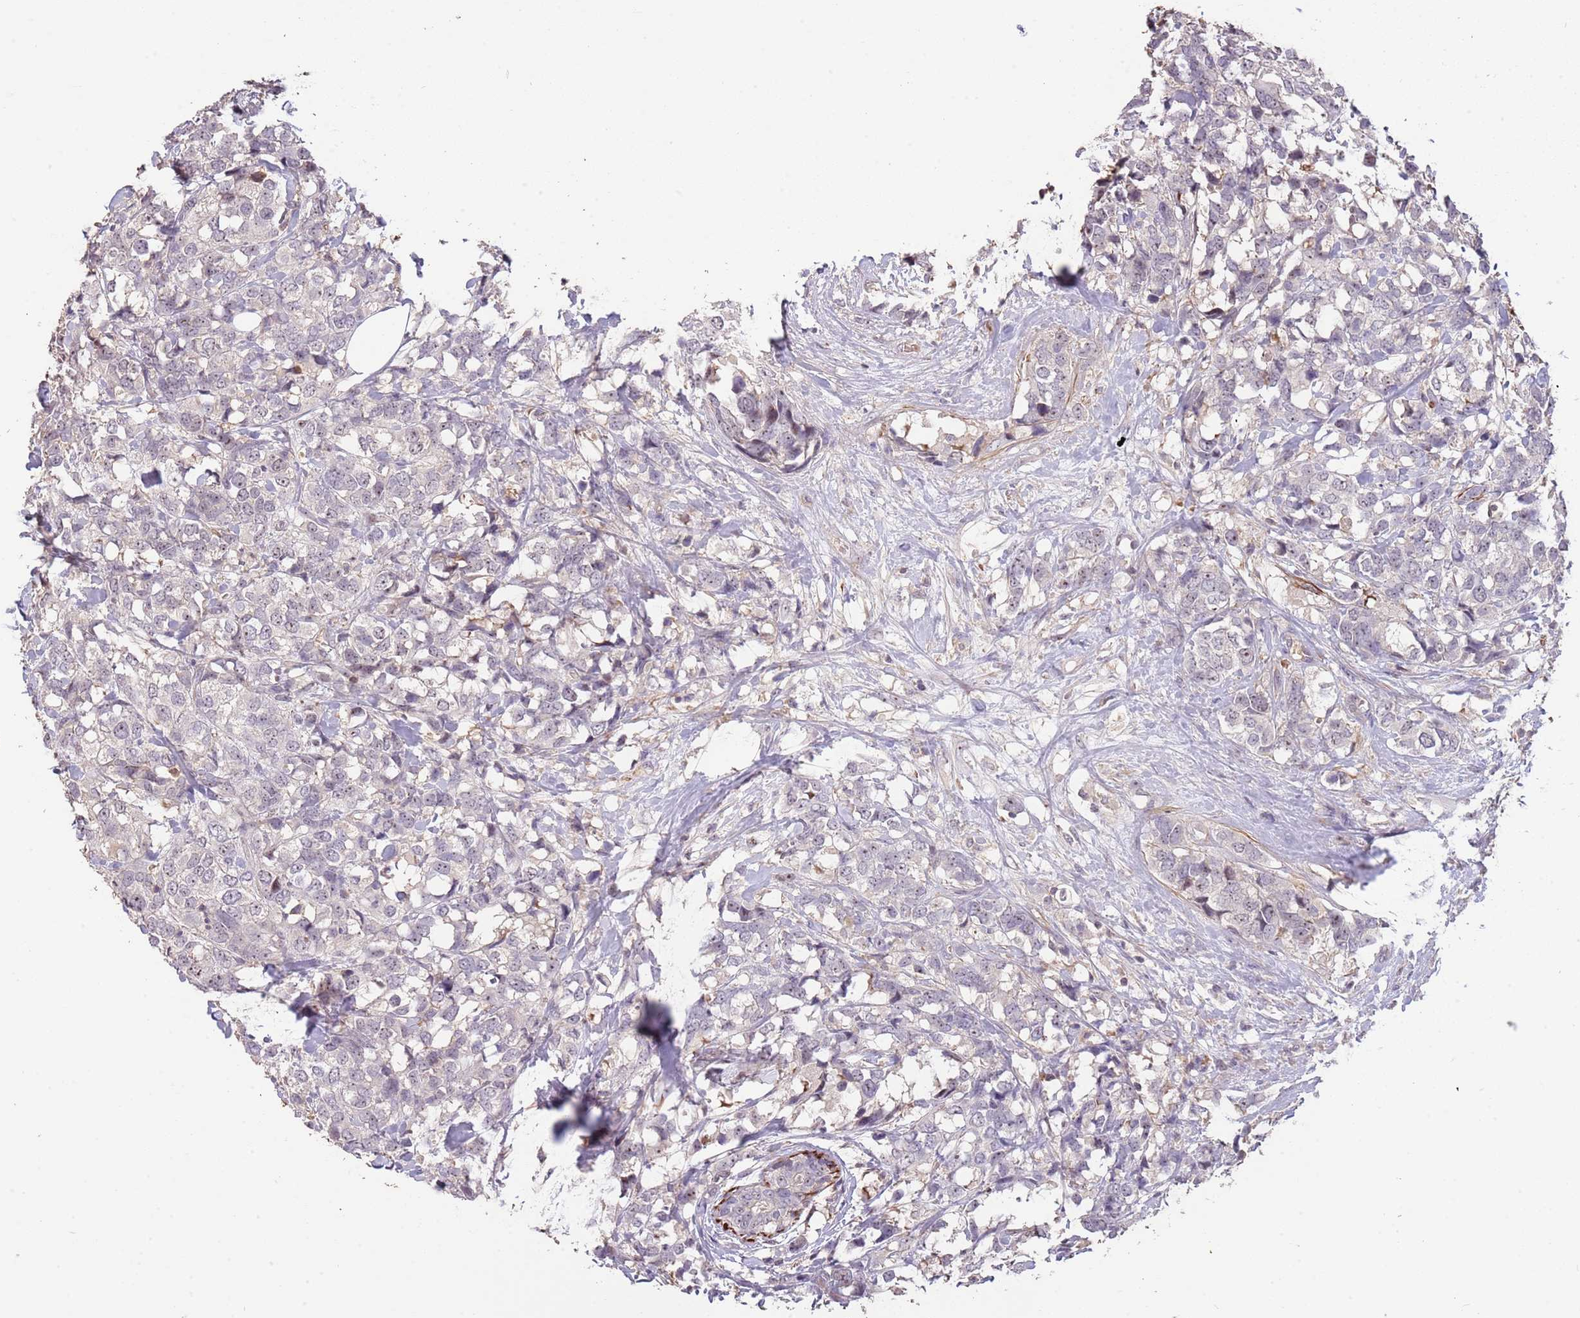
{"staining": {"intensity": "negative", "quantity": "none", "location": "none"}, "tissue": "breast cancer", "cell_type": "Tumor cells", "image_type": "cancer", "snomed": [{"axis": "morphology", "description": "Lobular carcinoma"}, {"axis": "topography", "description": "Breast"}], "caption": "Lobular carcinoma (breast) was stained to show a protein in brown. There is no significant positivity in tumor cells.", "gene": "ADTRP", "patient": {"sex": "female", "age": 59}}